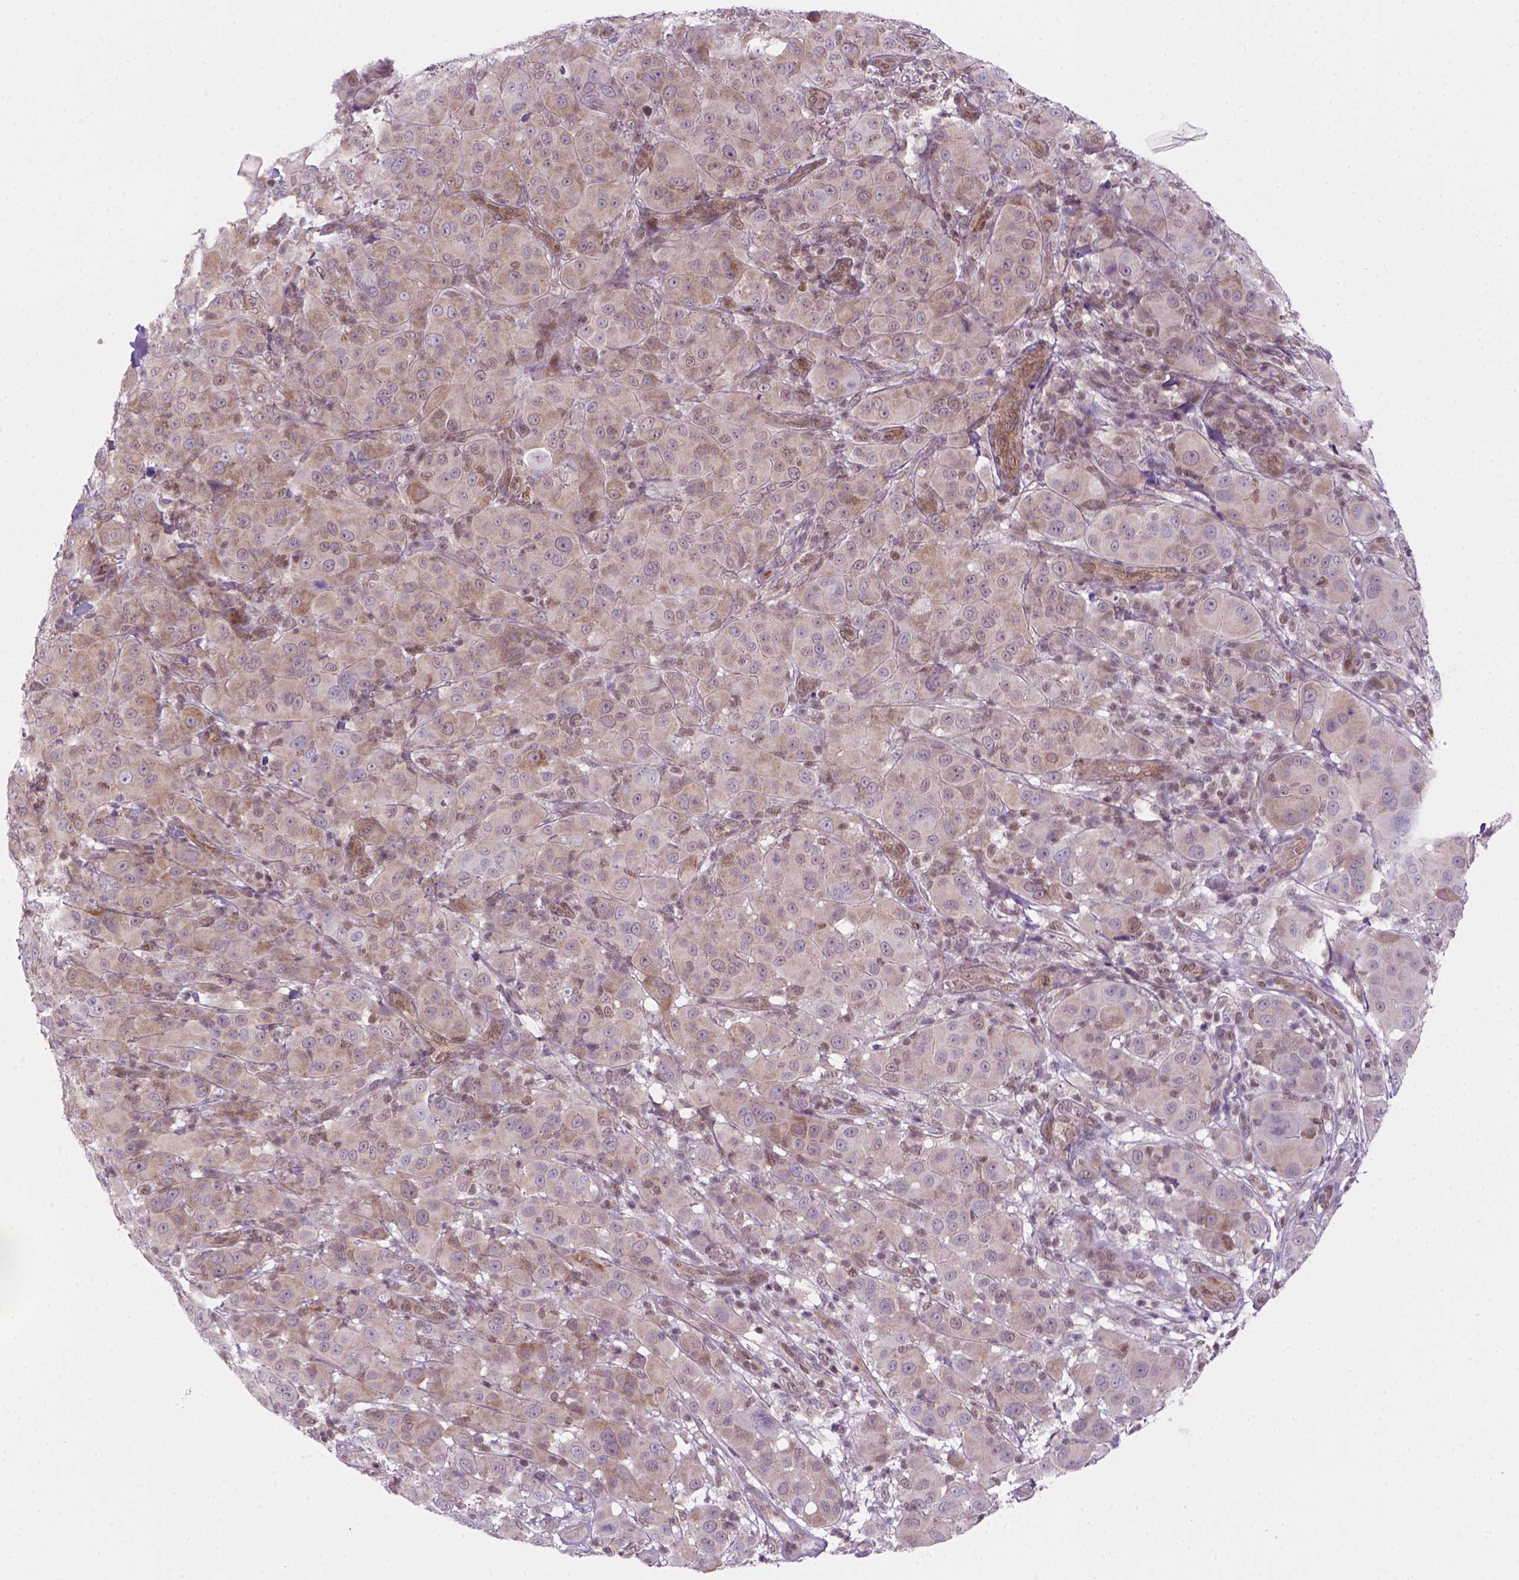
{"staining": {"intensity": "moderate", "quantity": "<25%", "location": "cytoplasmic/membranous"}, "tissue": "melanoma", "cell_type": "Tumor cells", "image_type": "cancer", "snomed": [{"axis": "morphology", "description": "Malignant melanoma, NOS"}, {"axis": "topography", "description": "Skin"}], "caption": "Malignant melanoma tissue demonstrates moderate cytoplasmic/membranous positivity in approximately <25% of tumor cells, visualized by immunohistochemistry.", "gene": "MGMT", "patient": {"sex": "female", "age": 87}}